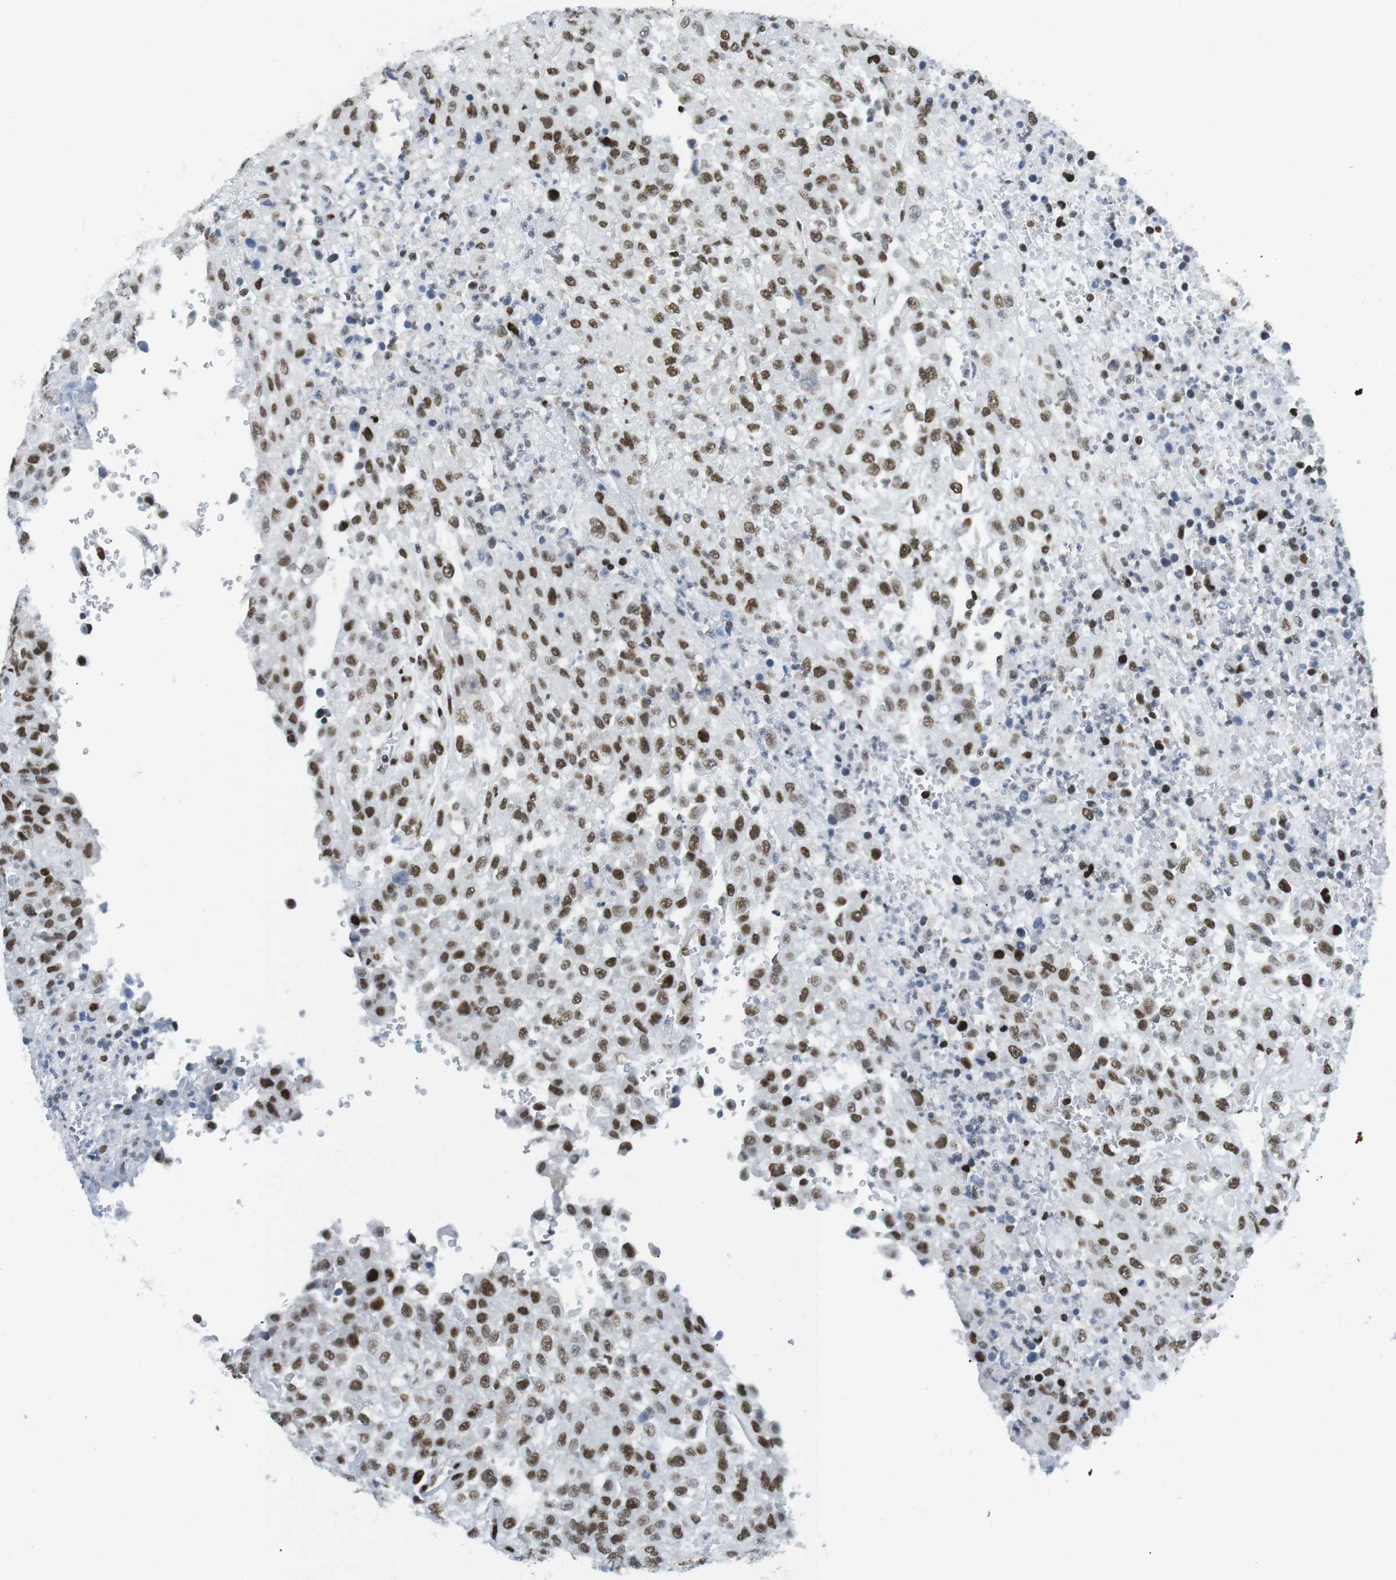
{"staining": {"intensity": "strong", "quantity": ">75%", "location": "nuclear"}, "tissue": "urothelial cancer", "cell_type": "Tumor cells", "image_type": "cancer", "snomed": [{"axis": "morphology", "description": "Urothelial carcinoma, High grade"}, {"axis": "topography", "description": "Urinary bladder"}], "caption": "IHC (DAB) staining of human urothelial carcinoma (high-grade) reveals strong nuclear protein expression in about >75% of tumor cells.", "gene": "ARID1A", "patient": {"sex": "male", "age": 46}}